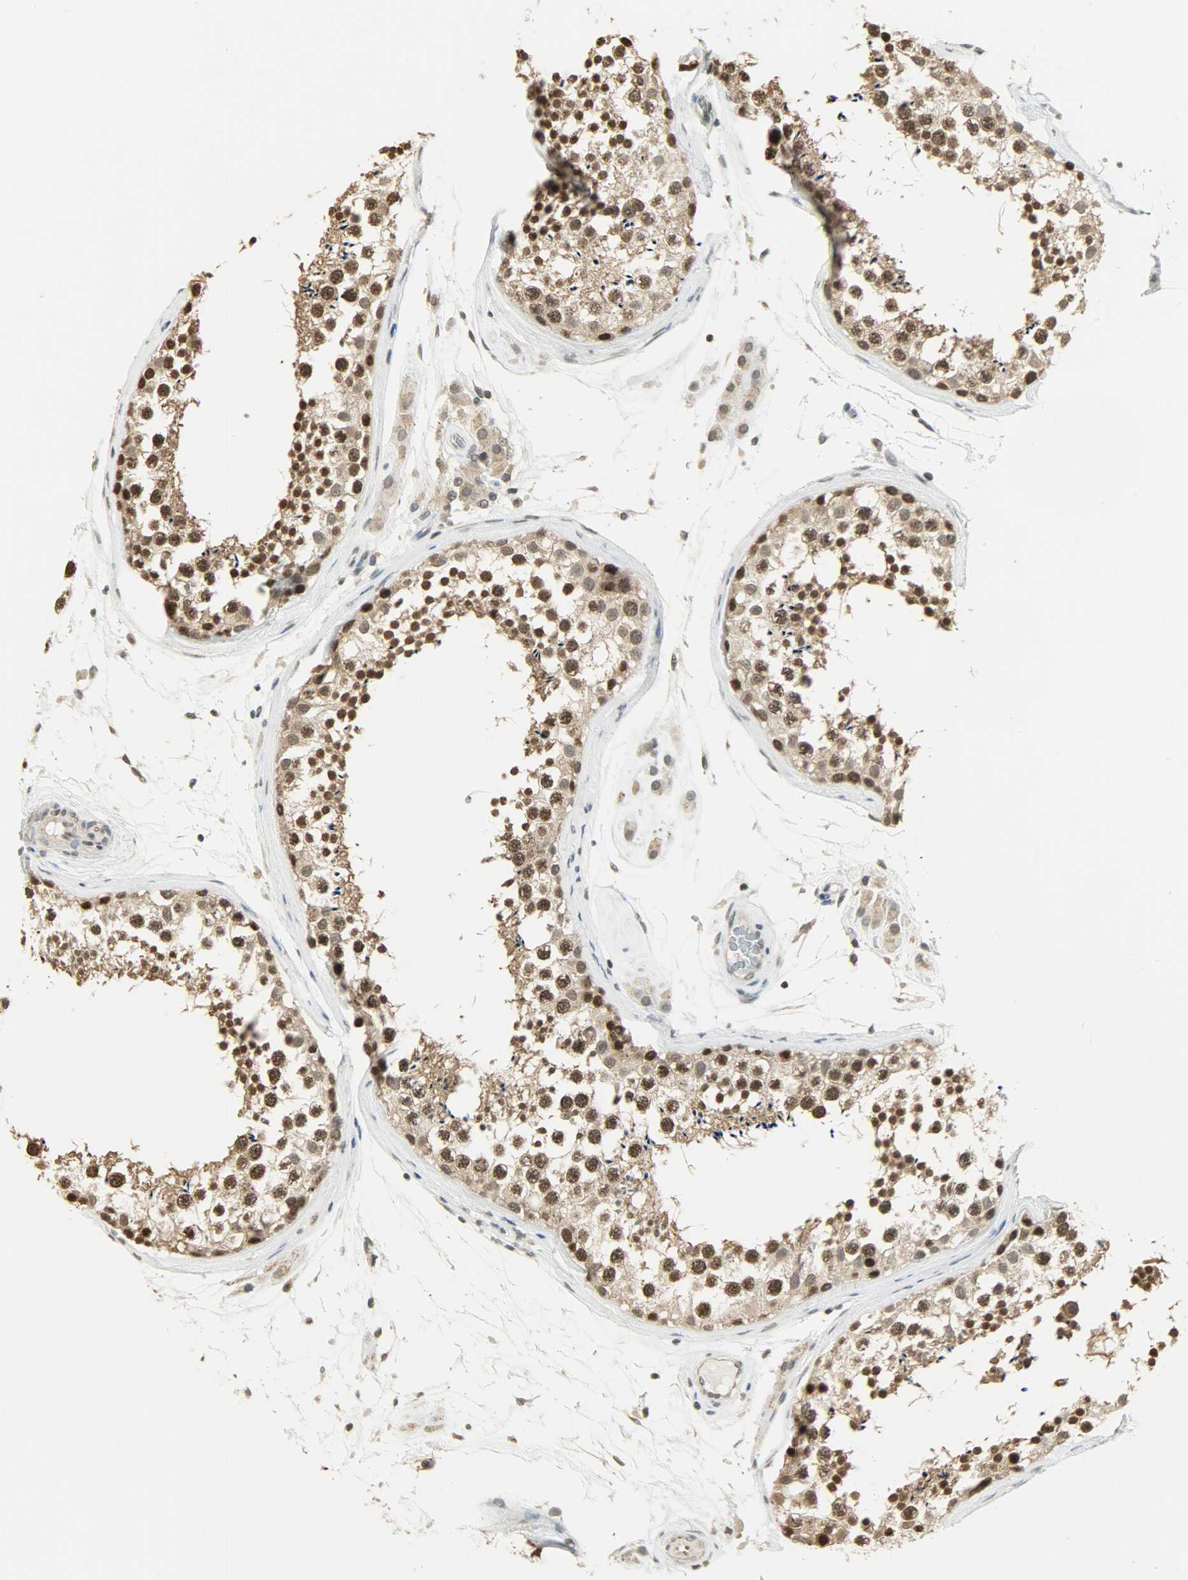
{"staining": {"intensity": "weak", "quantity": "25%-75%", "location": "nuclear"}, "tissue": "testis", "cell_type": "Cells in seminiferous ducts", "image_type": "normal", "snomed": [{"axis": "morphology", "description": "Normal tissue, NOS"}, {"axis": "topography", "description": "Testis"}], "caption": "Immunohistochemistry photomicrograph of normal testis stained for a protein (brown), which shows low levels of weak nuclear expression in about 25%-75% of cells in seminiferous ducts.", "gene": "SMARCA5", "patient": {"sex": "male", "age": 46}}